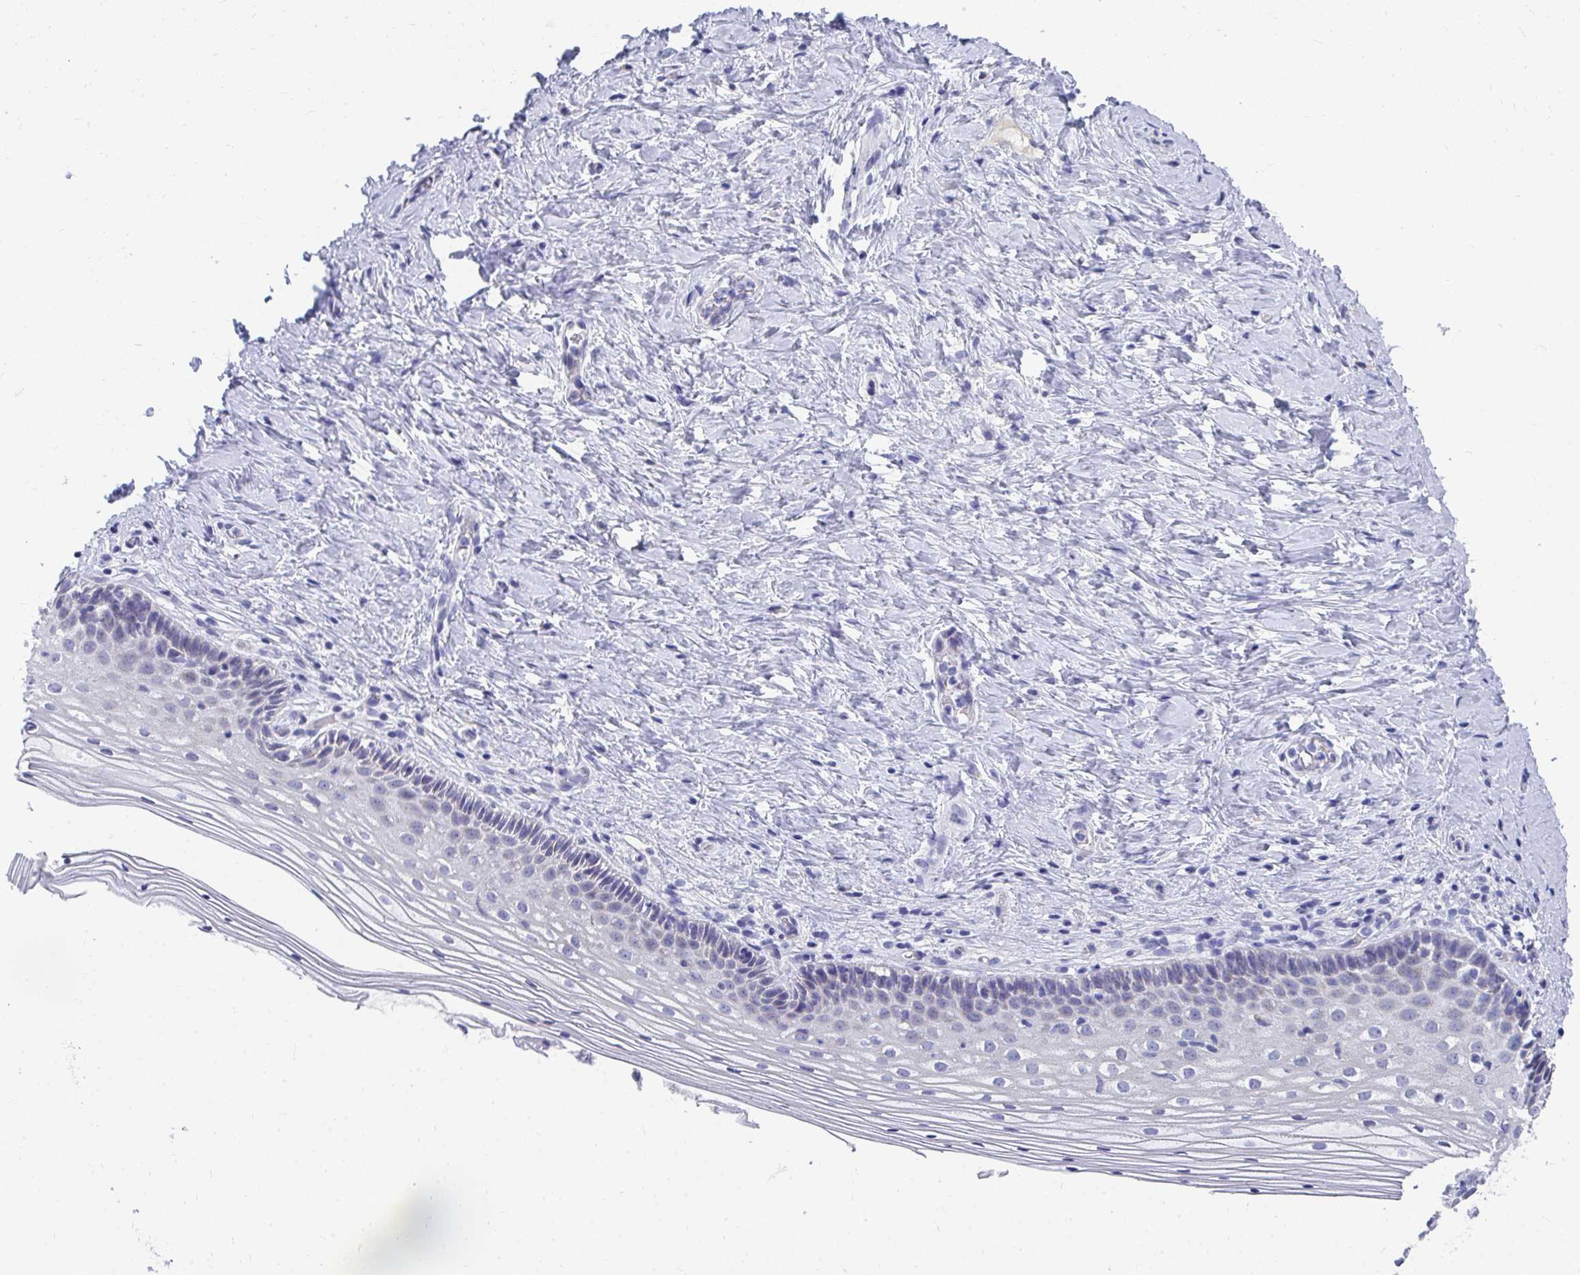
{"staining": {"intensity": "negative", "quantity": "none", "location": "none"}, "tissue": "vagina", "cell_type": "Squamous epithelial cells", "image_type": "normal", "snomed": [{"axis": "morphology", "description": "Normal tissue, NOS"}, {"axis": "topography", "description": "Vagina"}], "caption": "IHC histopathology image of benign vagina: human vagina stained with DAB (3,3'-diaminobenzidine) reveals no significant protein staining in squamous epithelial cells.", "gene": "TMPRSS2", "patient": {"sex": "female", "age": 45}}